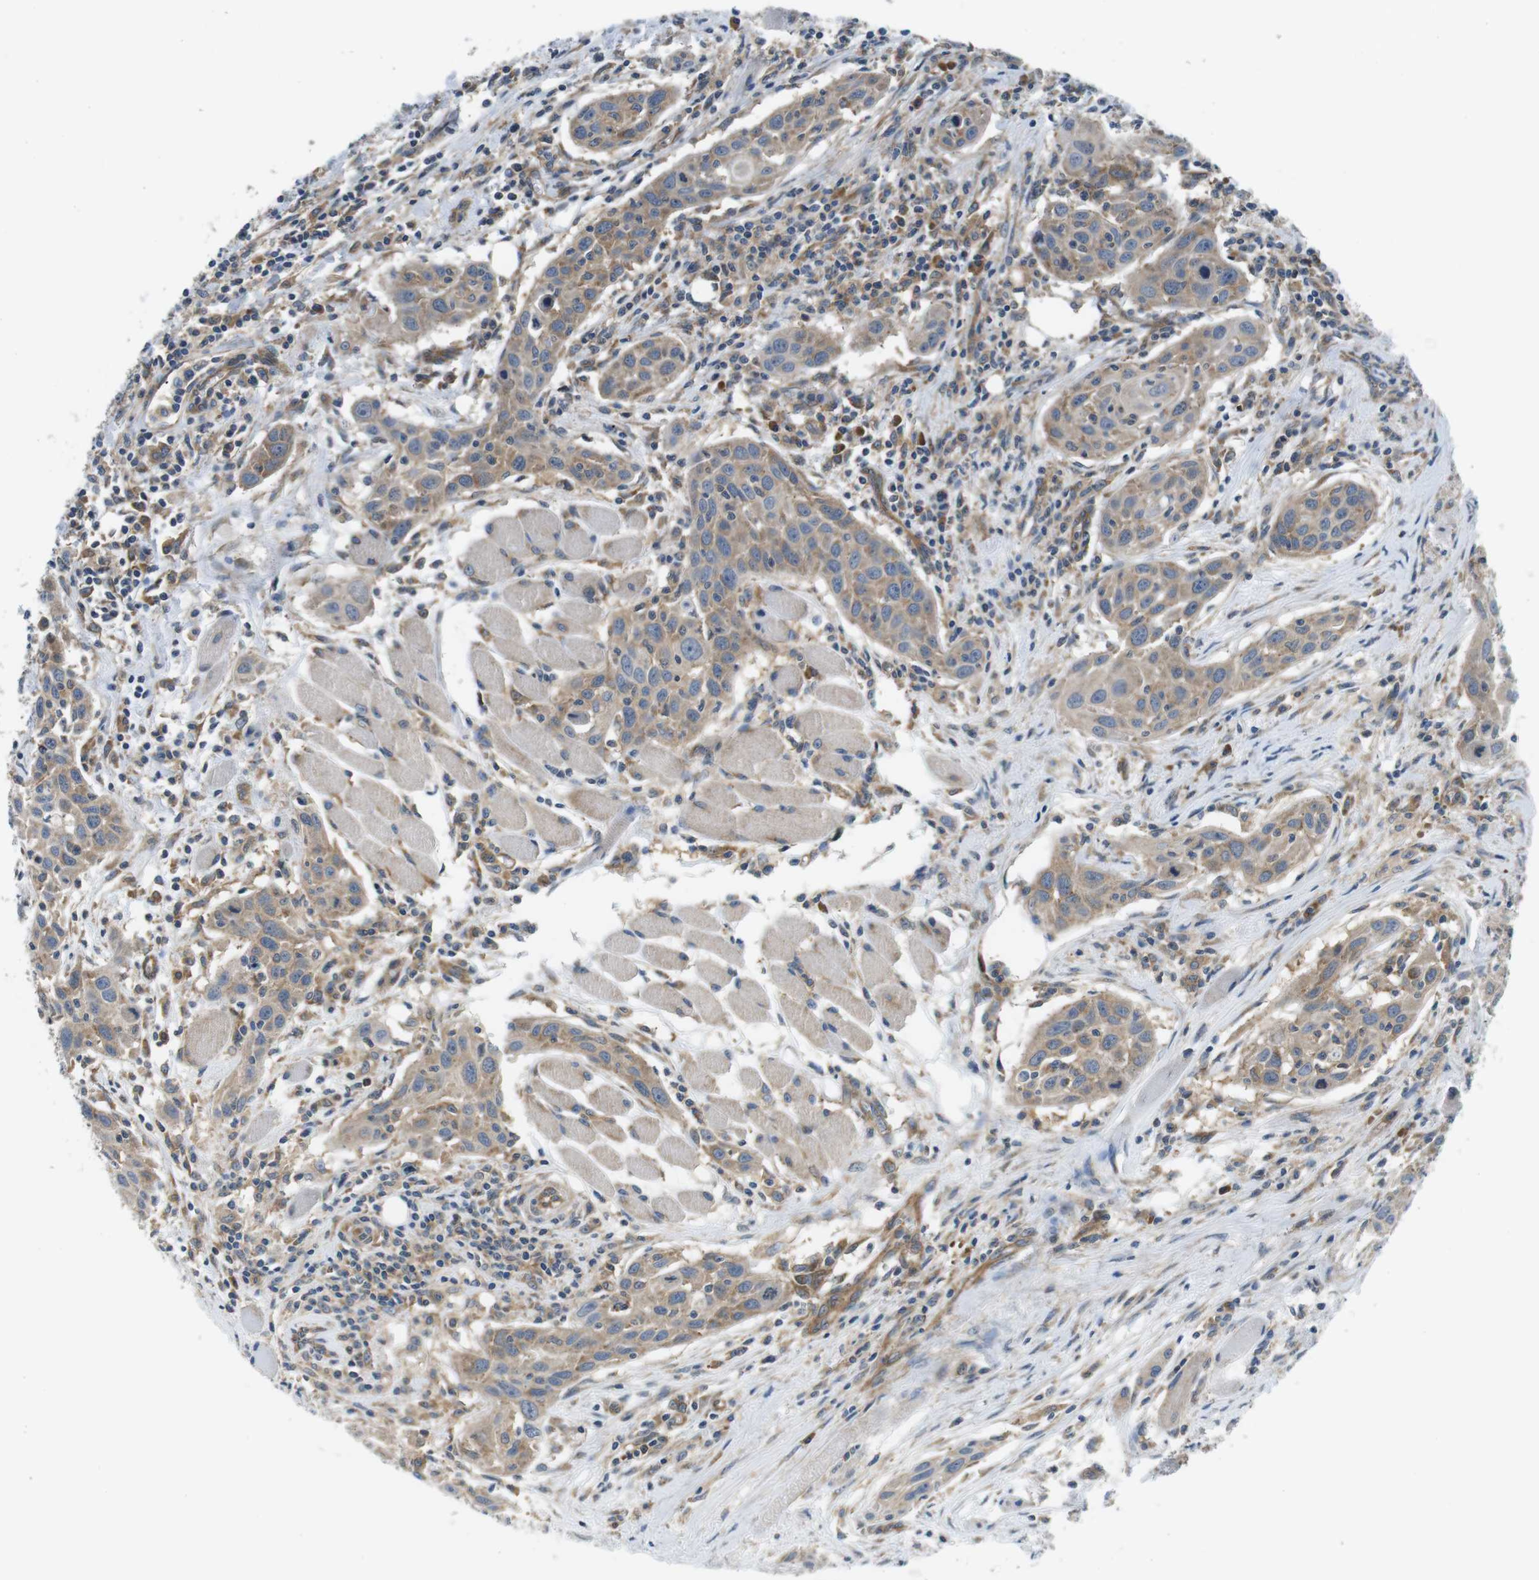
{"staining": {"intensity": "weak", "quantity": ">75%", "location": "cytoplasmic/membranous"}, "tissue": "head and neck cancer", "cell_type": "Tumor cells", "image_type": "cancer", "snomed": [{"axis": "morphology", "description": "Squamous cell carcinoma, NOS"}, {"axis": "topography", "description": "Oral tissue"}, {"axis": "topography", "description": "Head-Neck"}], "caption": "An immunohistochemistry image of tumor tissue is shown. Protein staining in brown shows weak cytoplasmic/membranous positivity in head and neck squamous cell carcinoma within tumor cells. (DAB IHC with brightfield microscopy, high magnification).", "gene": "EIF2B5", "patient": {"sex": "female", "age": 50}}